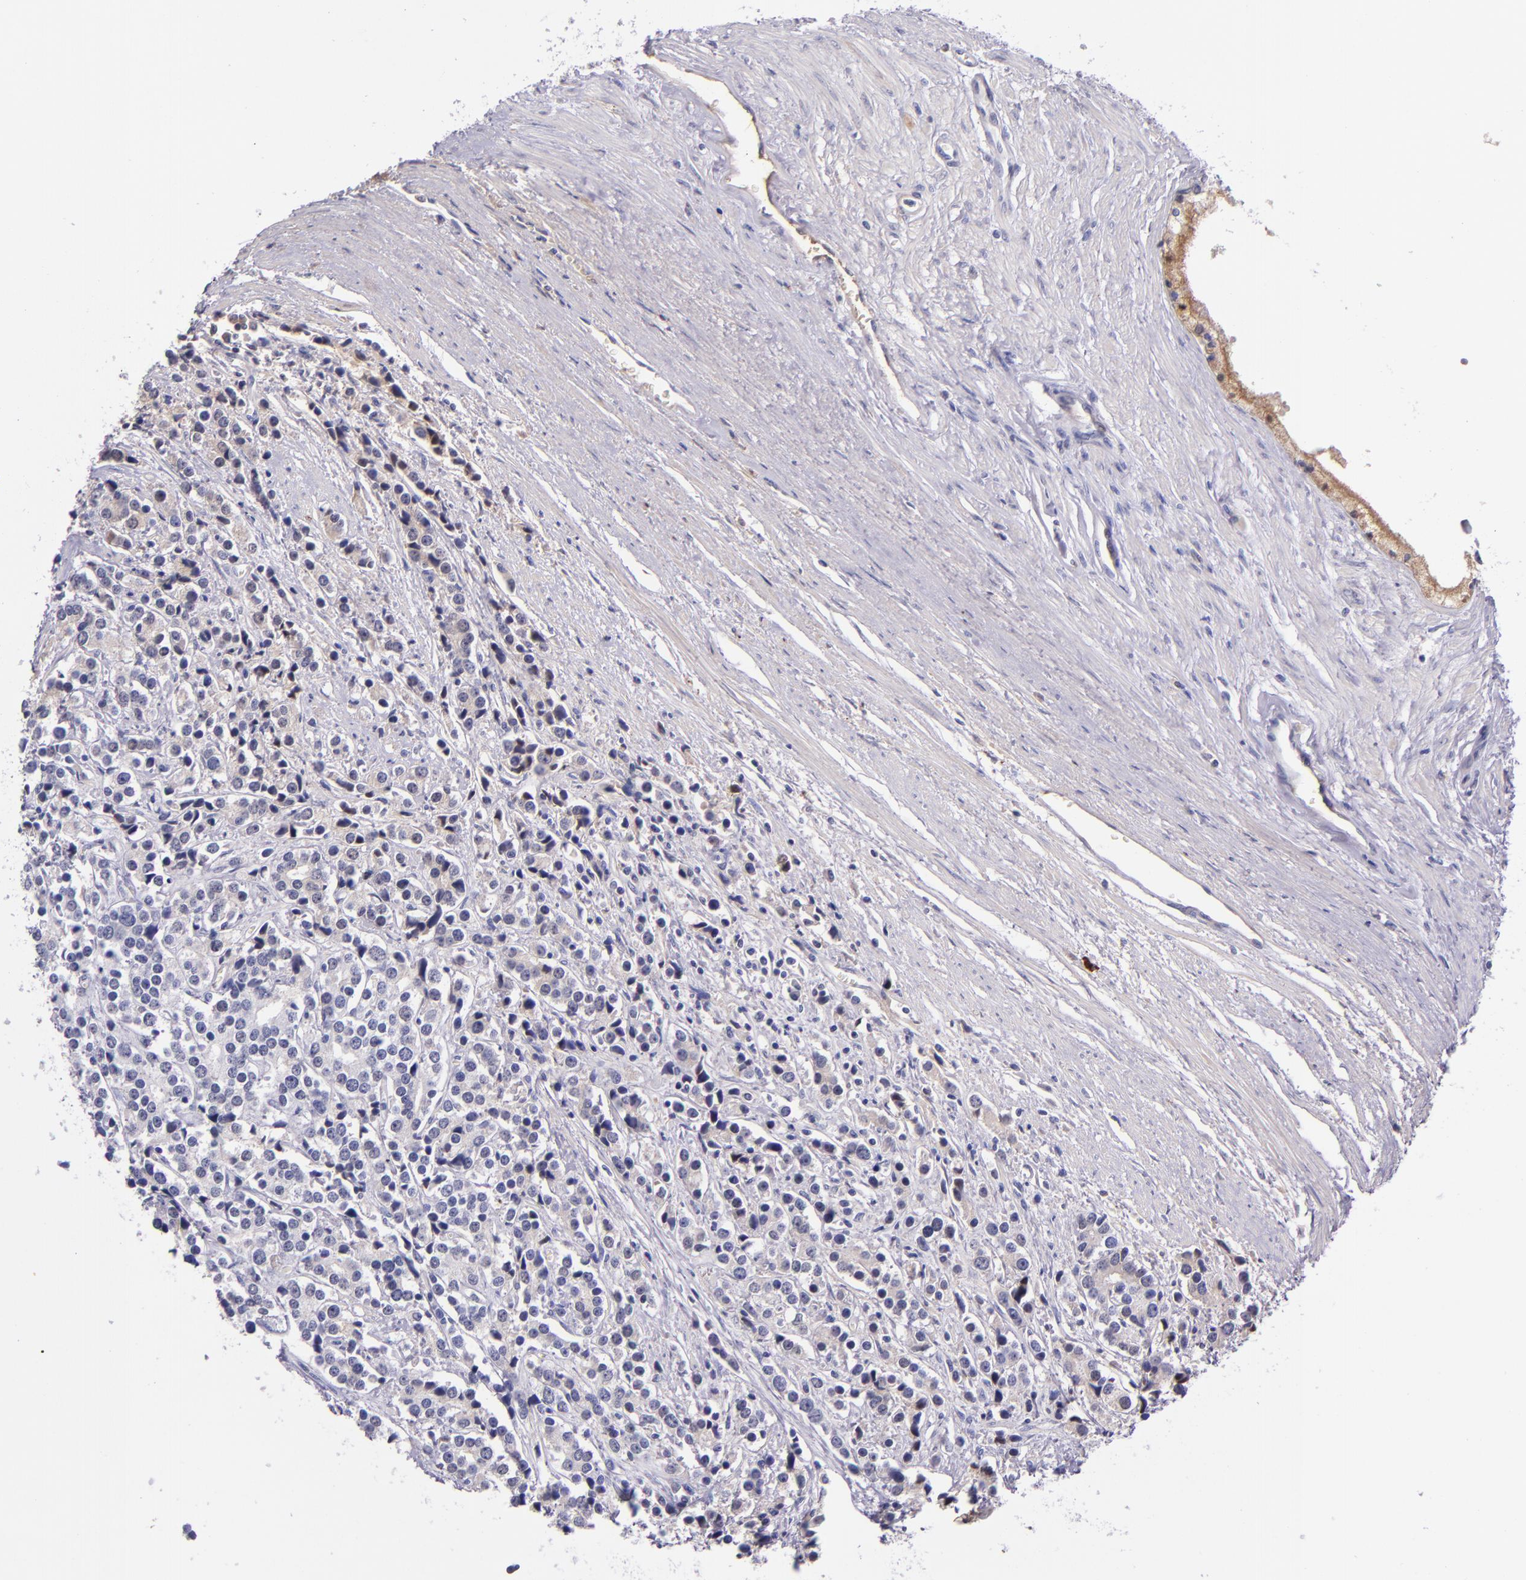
{"staining": {"intensity": "negative", "quantity": "none", "location": "none"}, "tissue": "prostate cancer", "cell_type": "Tumor cells", "image_type": "cancer", "snomed": [{"axis": "morphology", "description": "Adenocarcinoma, High grade"}, {"axis": "topography", "description": "Prostate"}], "caption": "Tumor cells show no significant positivity in prostate cancer.", "gene": "KNG1", "patient": {"sex": "male", "age": 71}}